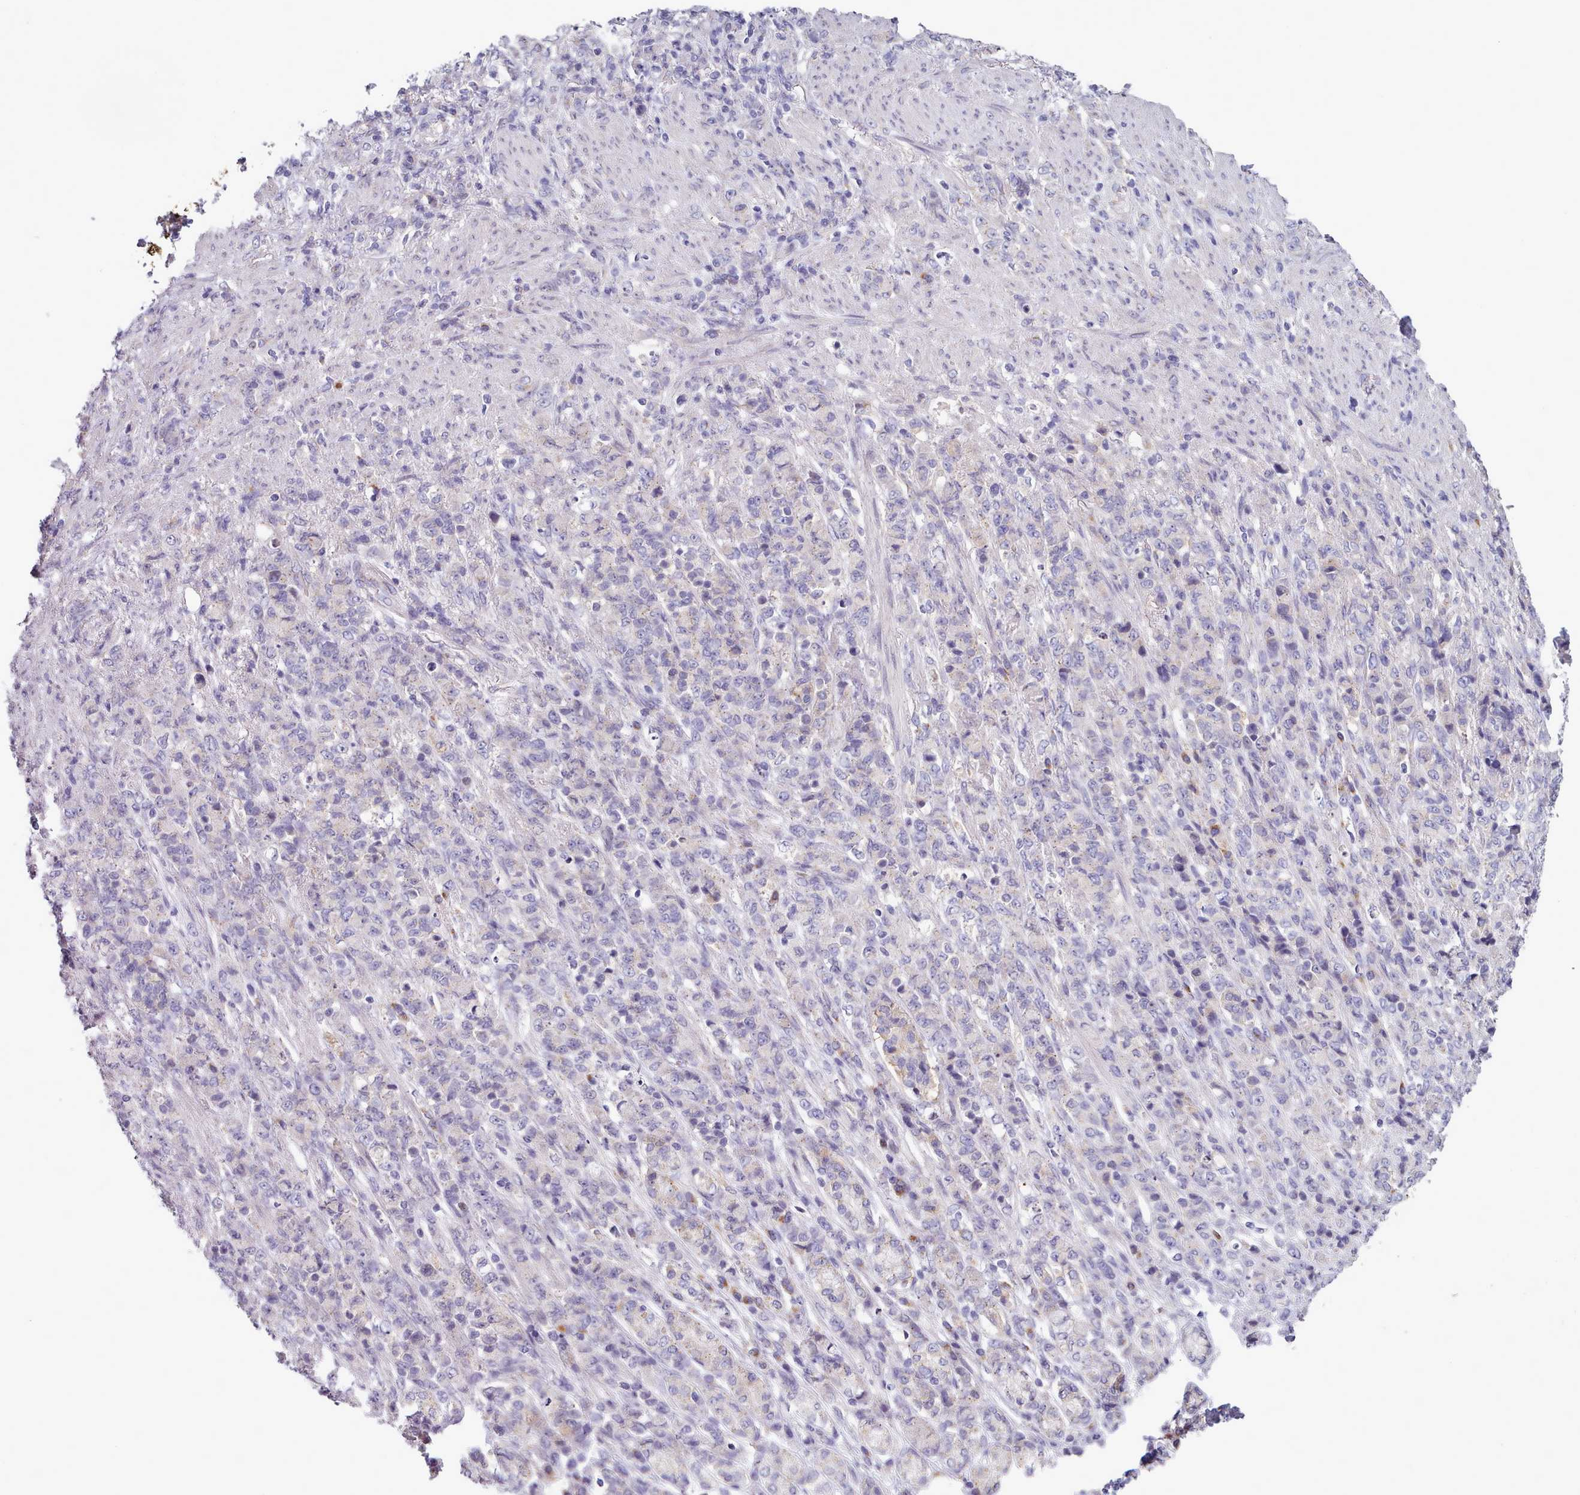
{"staining": {"intensity": "negative", "quantity": "none", "location": "none"}, "tissue": "stomach cancer", "cell_type": "Tumor cells", "image_type": "cancer", "snomed": [{"axis": "morphology", "description": "Adenocarcinoma, NOS"}, {"axis": "topography", "description": "Stomach"}], "caption": "Photomicrograph shows no significant protein positivity in tumor cells of adenocarcinoma (stomach).", "gene": "MYRFL", "patient": {"sex": "female", "age": 79}}